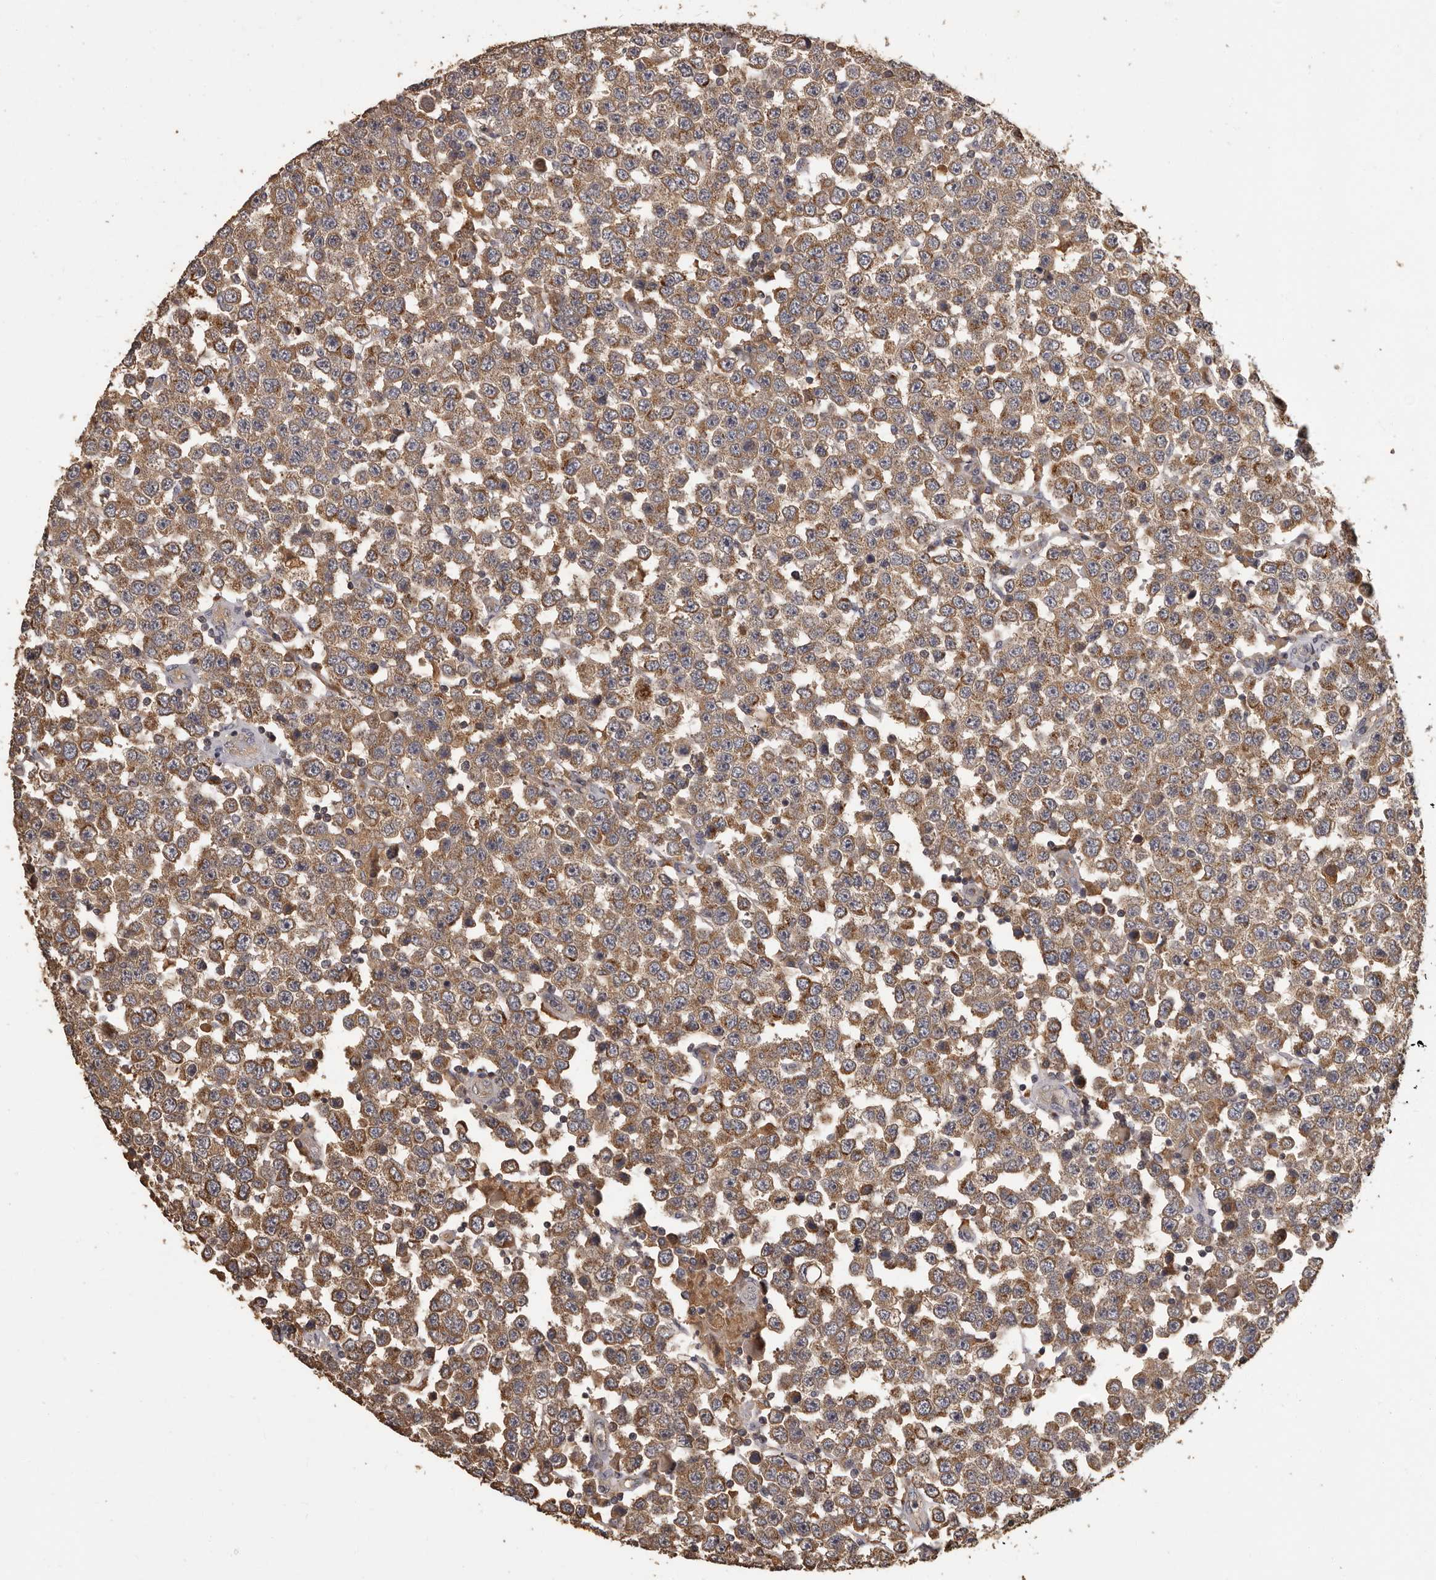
{"staining": {"intensity": "moderate", "quantity": ">75%", "location": "cytoplasmic/membranous"}, "tissue": "testis cancer", "cell_type": "Tumor cells", "image_type": "cancer", "snomed": [{"axis": "morphology", "description": "Seminoma, NOS"}, {"axis": "topography", "description": "Testis"}], "caption": "A high-resolution micrograph shows IHC staining of testis cancer, which reveals moderate cytoplasmic/membranous expression in approximately >75% of tumor cells.", "gene": "MGAT5", "patient": {"sex": "male", "age": 28}}